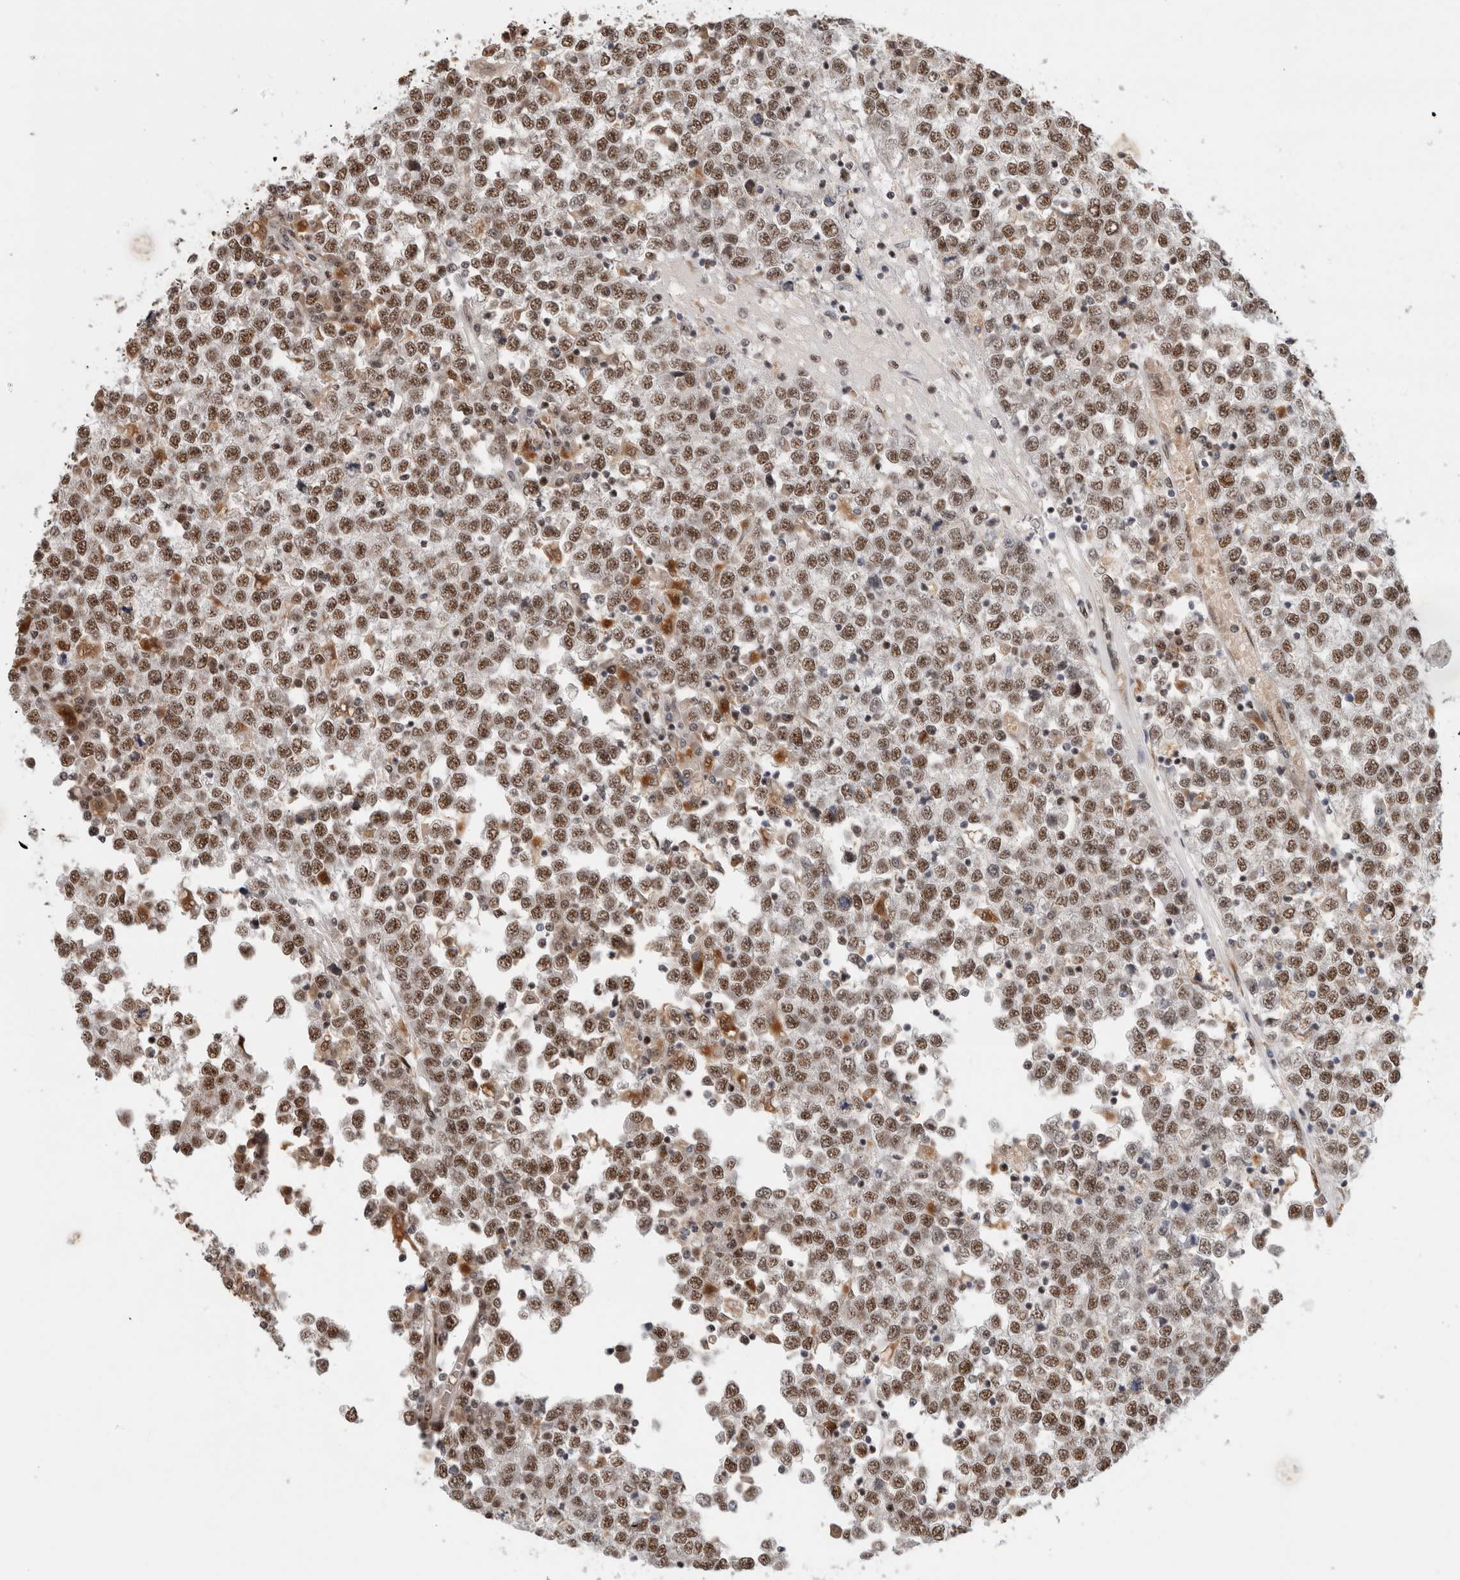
{"staining": {"intensity": "moderate", "quantity": ">75%", "location": "cytoplasmic/membranous,nuclear"}, "tissue": "testis cancer", "cell_type": "Tumor cells", "image_type": "cancer", "snomed": [{"axis": "morphology", "description": "Seminoma, NOS"}, {"axis": "topography", "description": "Testis"}], "caption": "An IHC micrograph of neoplastic tissue is shown. Protein staining in brown highlights moderate cytoplasmic/membranous and nuclear positivity in testis cancer within tumor cells.", "gene": "NCAPG2", "patient": {"sex": "male", "age": 65}}